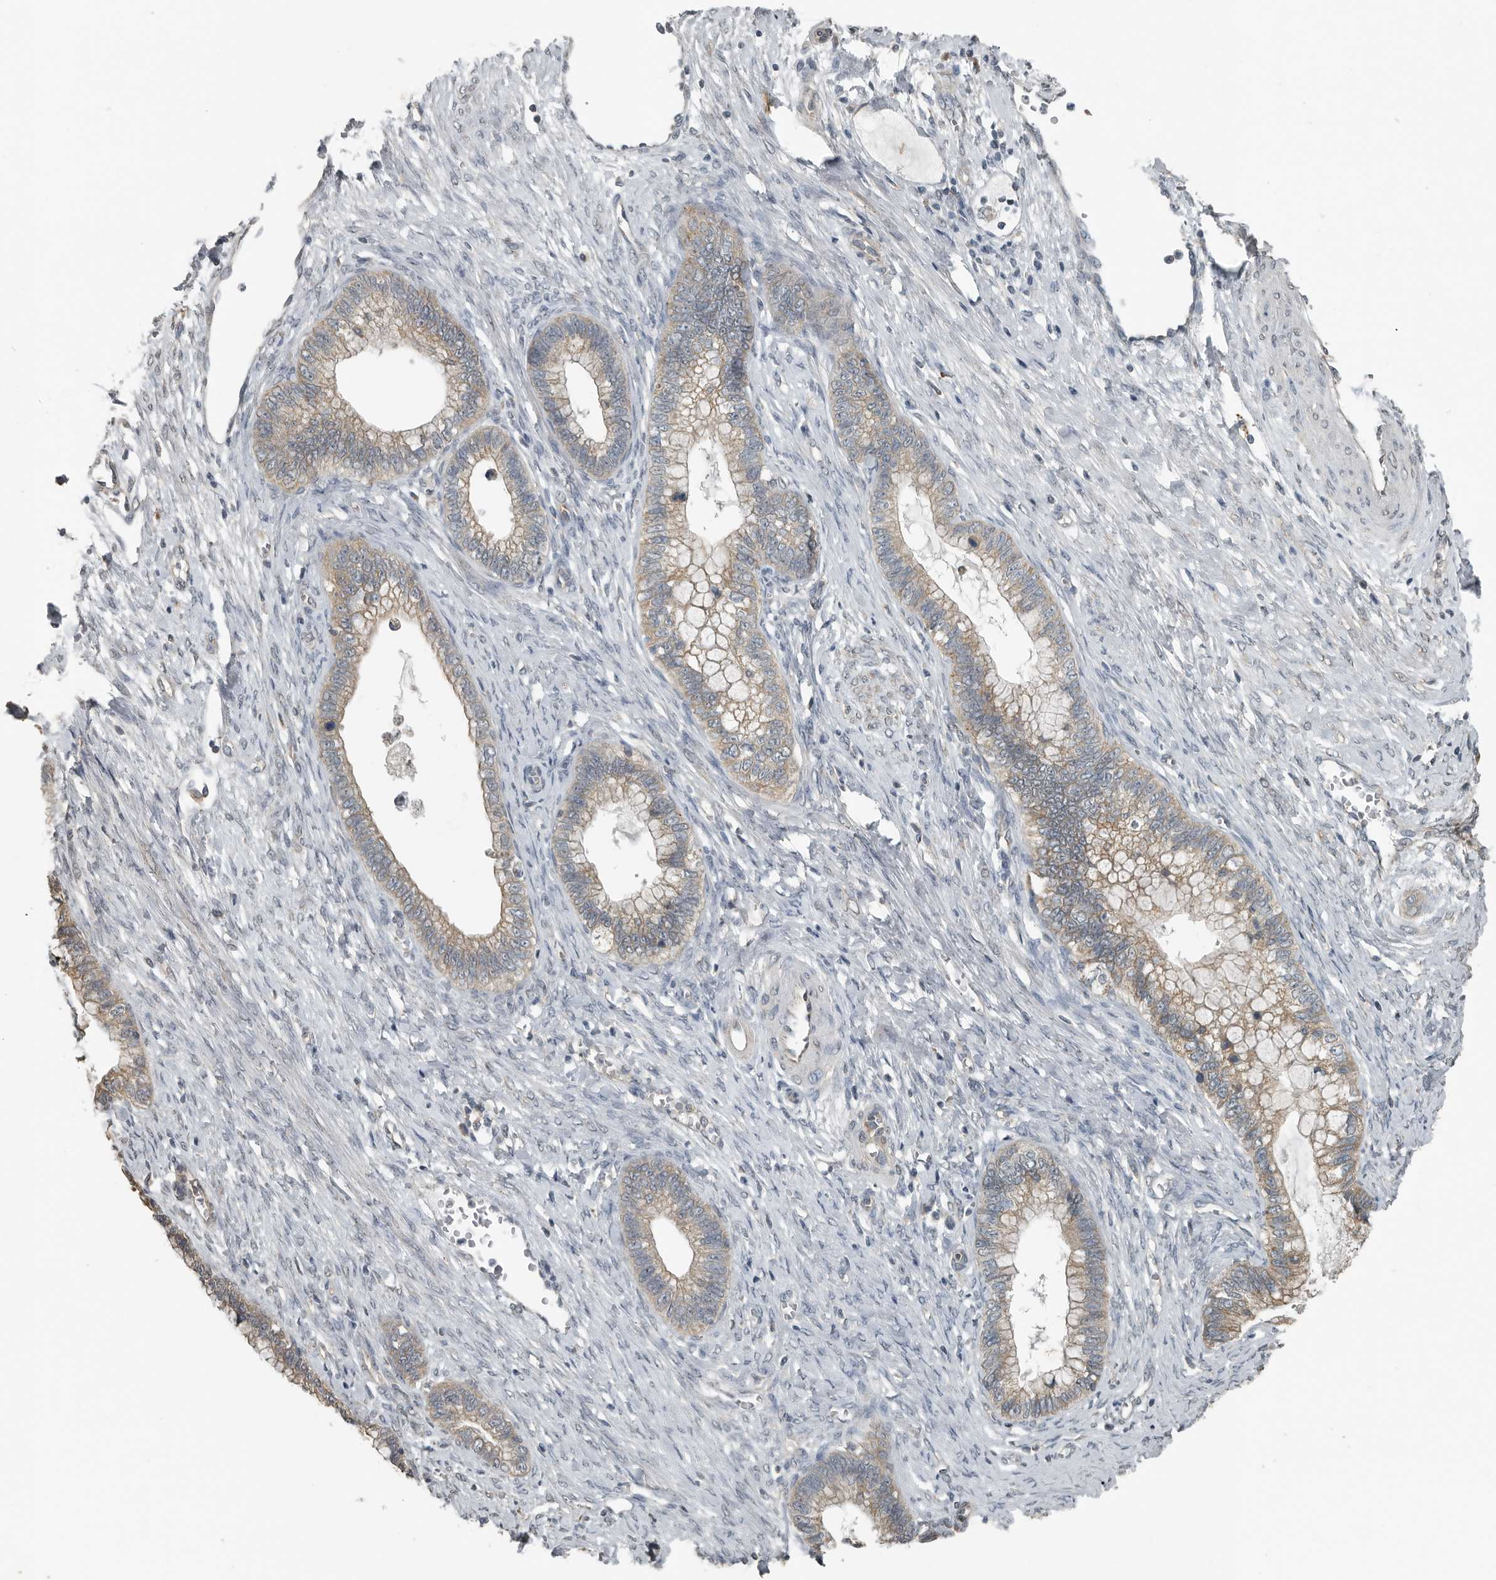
{"staining": {"intensity": "moderate", "quantity": ">75%", "location": "cytoplasmic/membranous"}, "tissue": "cervical cancer", "cell_type": "Tumor cells", "image_type": "cancer", "snomed": [{"axis": "morphology", "description": "Adenocarcinoma, NOS"}, {"axis": "topography", "description": "Cervix"}], "caption": "DAB immunohistochemical staining of cervical cancer reveals moderate cytoplasmic/membranous protein staining in approximately >75% of tumor cells.", "gene": "AFAP1", "patient": {"sex": "female", "age": 44}}